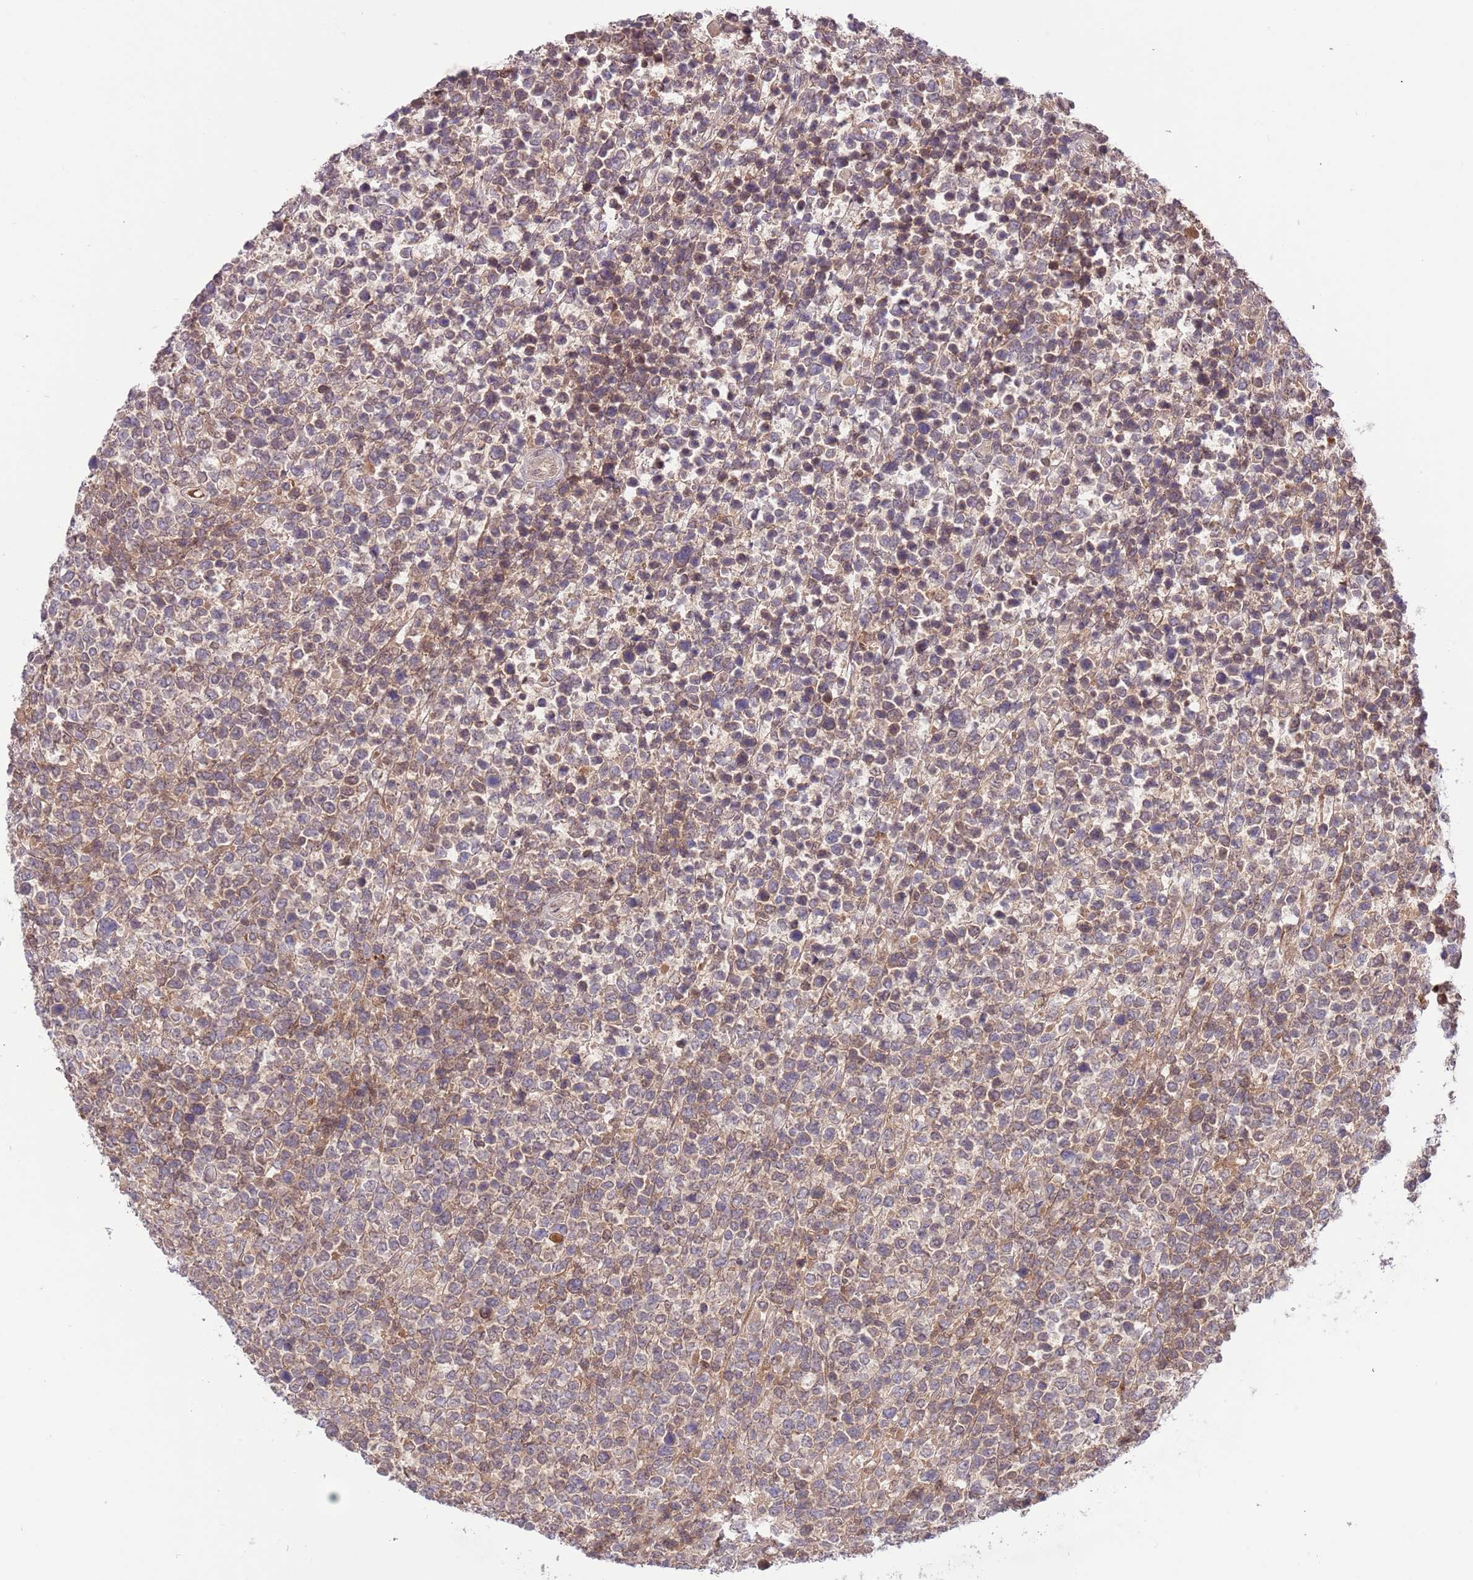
{"staining": {"intensity": "weak", "quantity": ">75%", "location": "cytoplasmic/membranous"}, "tissue": "lymphoma", "cell_type": "Tumor cells", "image_type": "cancer", "snomed": [{"axis": "morphology", "description": "Malignant lymphoma, non-Hodgkin's type, High grade"}, {"axis": "topography", "description": "Soft tissue"}], "caption": "This is an image of IHC staining of high-grade malignant lymphoma, non-Hodgkin's type, which shows weak staining in the cytoplasmic/membranous of tumor cells.", "gene": "HDHD2", "patient": {"sex": "female", "age": 56}}